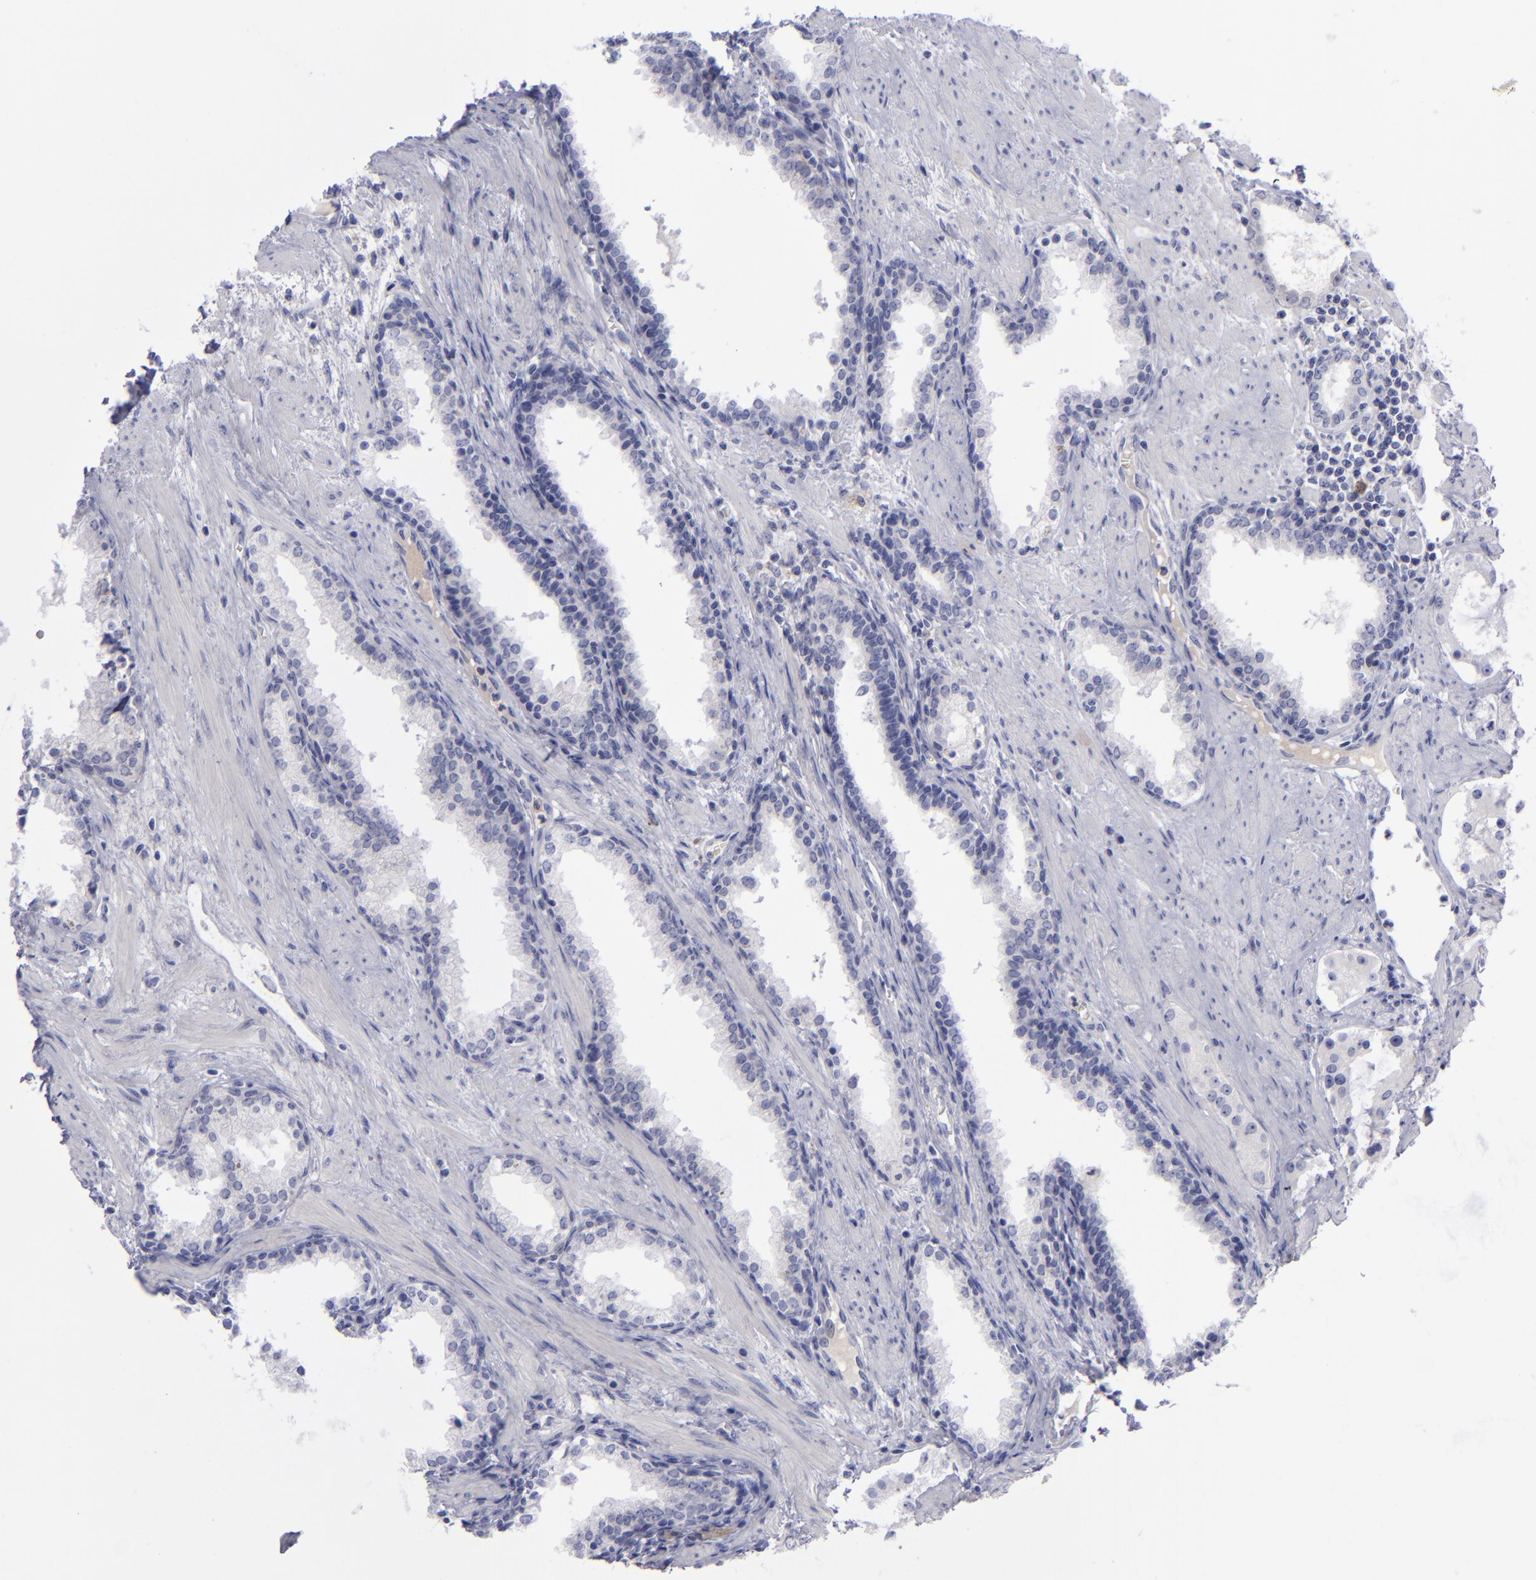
{"staining": {"intensity": "negative", "quantity": "none", "location": "none"}, "tissue": "prostate cancer", "cell_type": "Tumor cells", "image_type": "cancer", "snomed": [{"axis": "morphology", "description": "Adenocarcinoma, Medium grade"}, {"axis": "topography", "description": "Prostate"}], "caption": "Image shows no protein staining in tumor cells of prostate adenocarcinoma (medium-grade) tissue. (Brightfield microscopy of DAB (3,3'-diaminobenzidine) immunohistochemistry at high magnification).", "gene": "AURKA", "patient": {"sex": "male", "age": 73}}